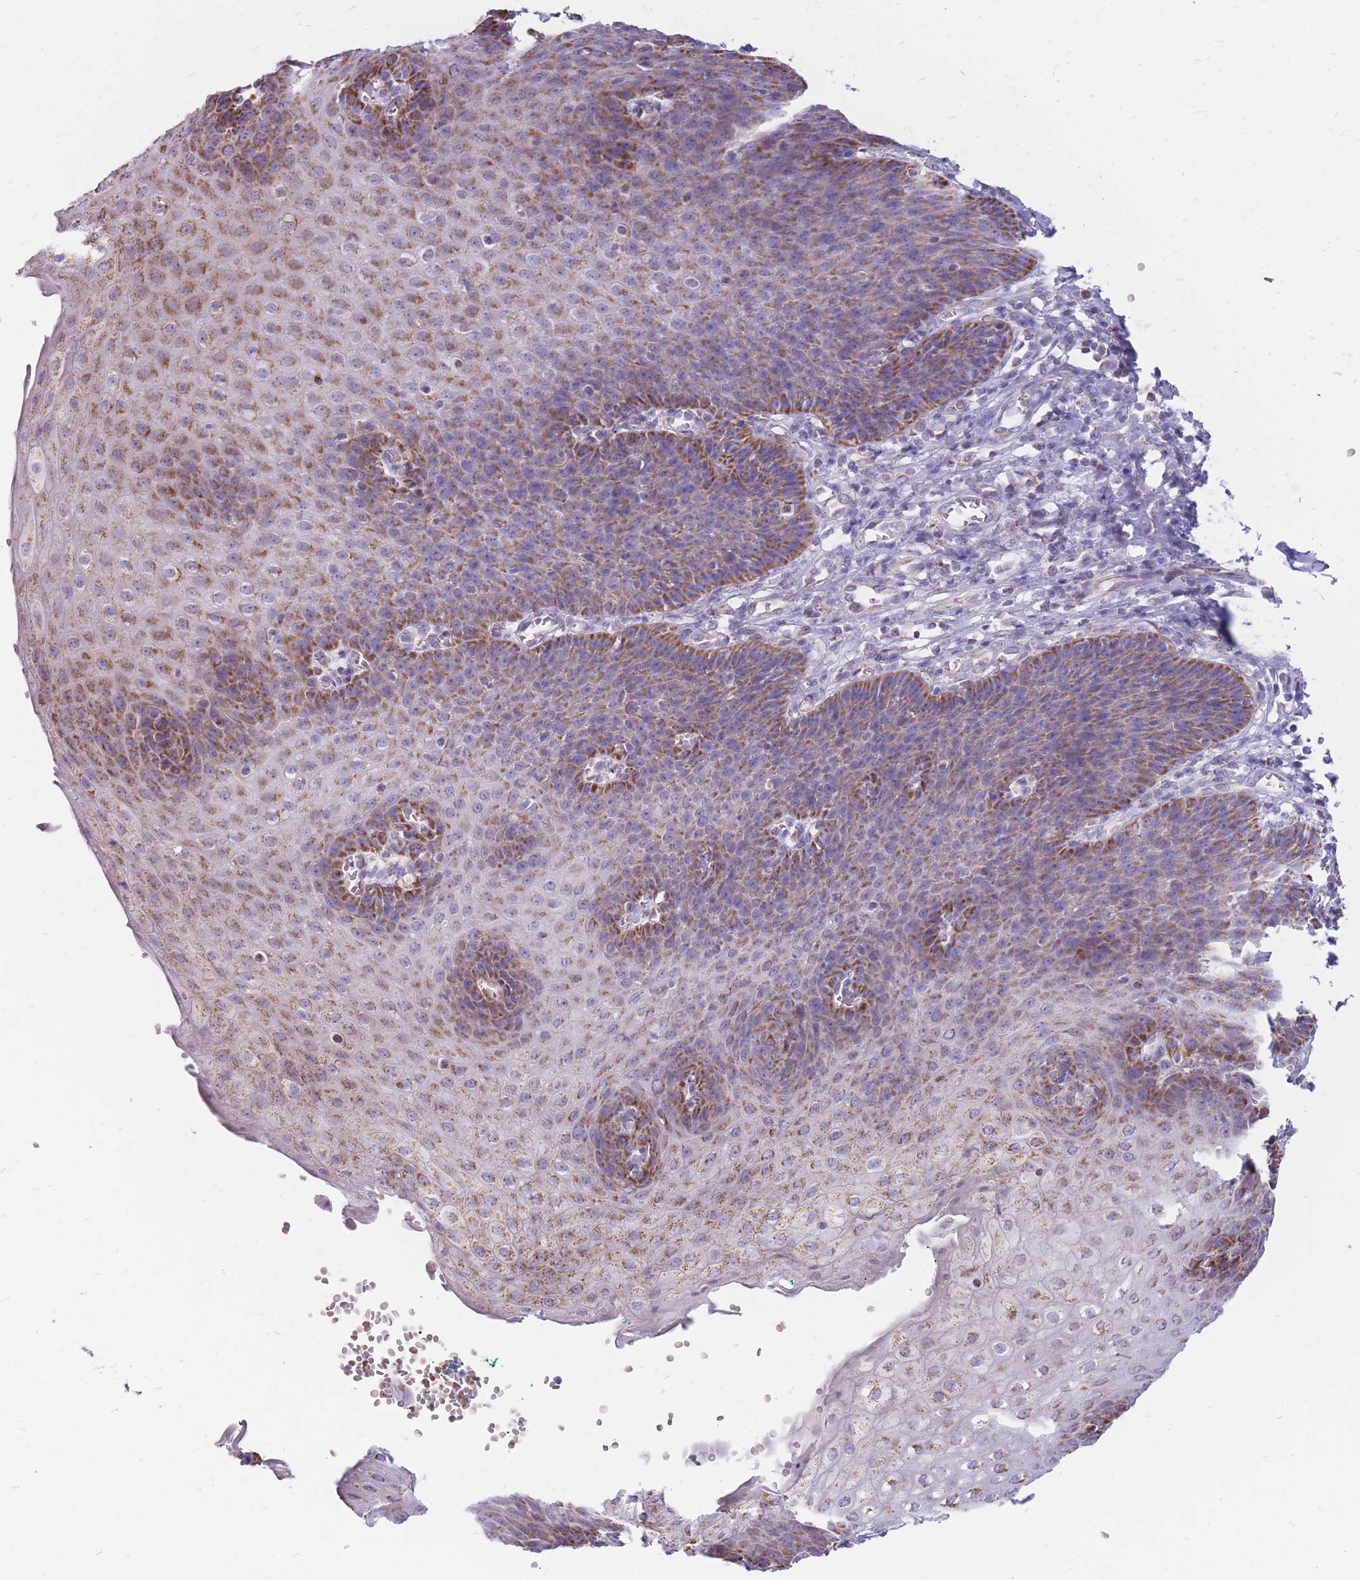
{"staining": {"intensity": "moderate", "quantity": ">75%", "location": "cytoplasmic/membranous"}, "tissue": "esophagus", "cell_type": "Squamous epithelial cells", "image_type": "normal", "snomed": [{"axis": "morphology", "description": "Normal tissue, NOS"}, {"axis": "topography", "description": "Esophagus"}], "caption": "Esophagus stained with immunohistochemistry demonstrates moderate cytoplasmic/membranous expression in about >75% of squamous epithelial cells. (DAB (3,3'-diaminobenzidine) IHC with brightfield microscopy, high magnification).", "gene": "PCSK1", "patient": {"sex": "male", "age": 71}}